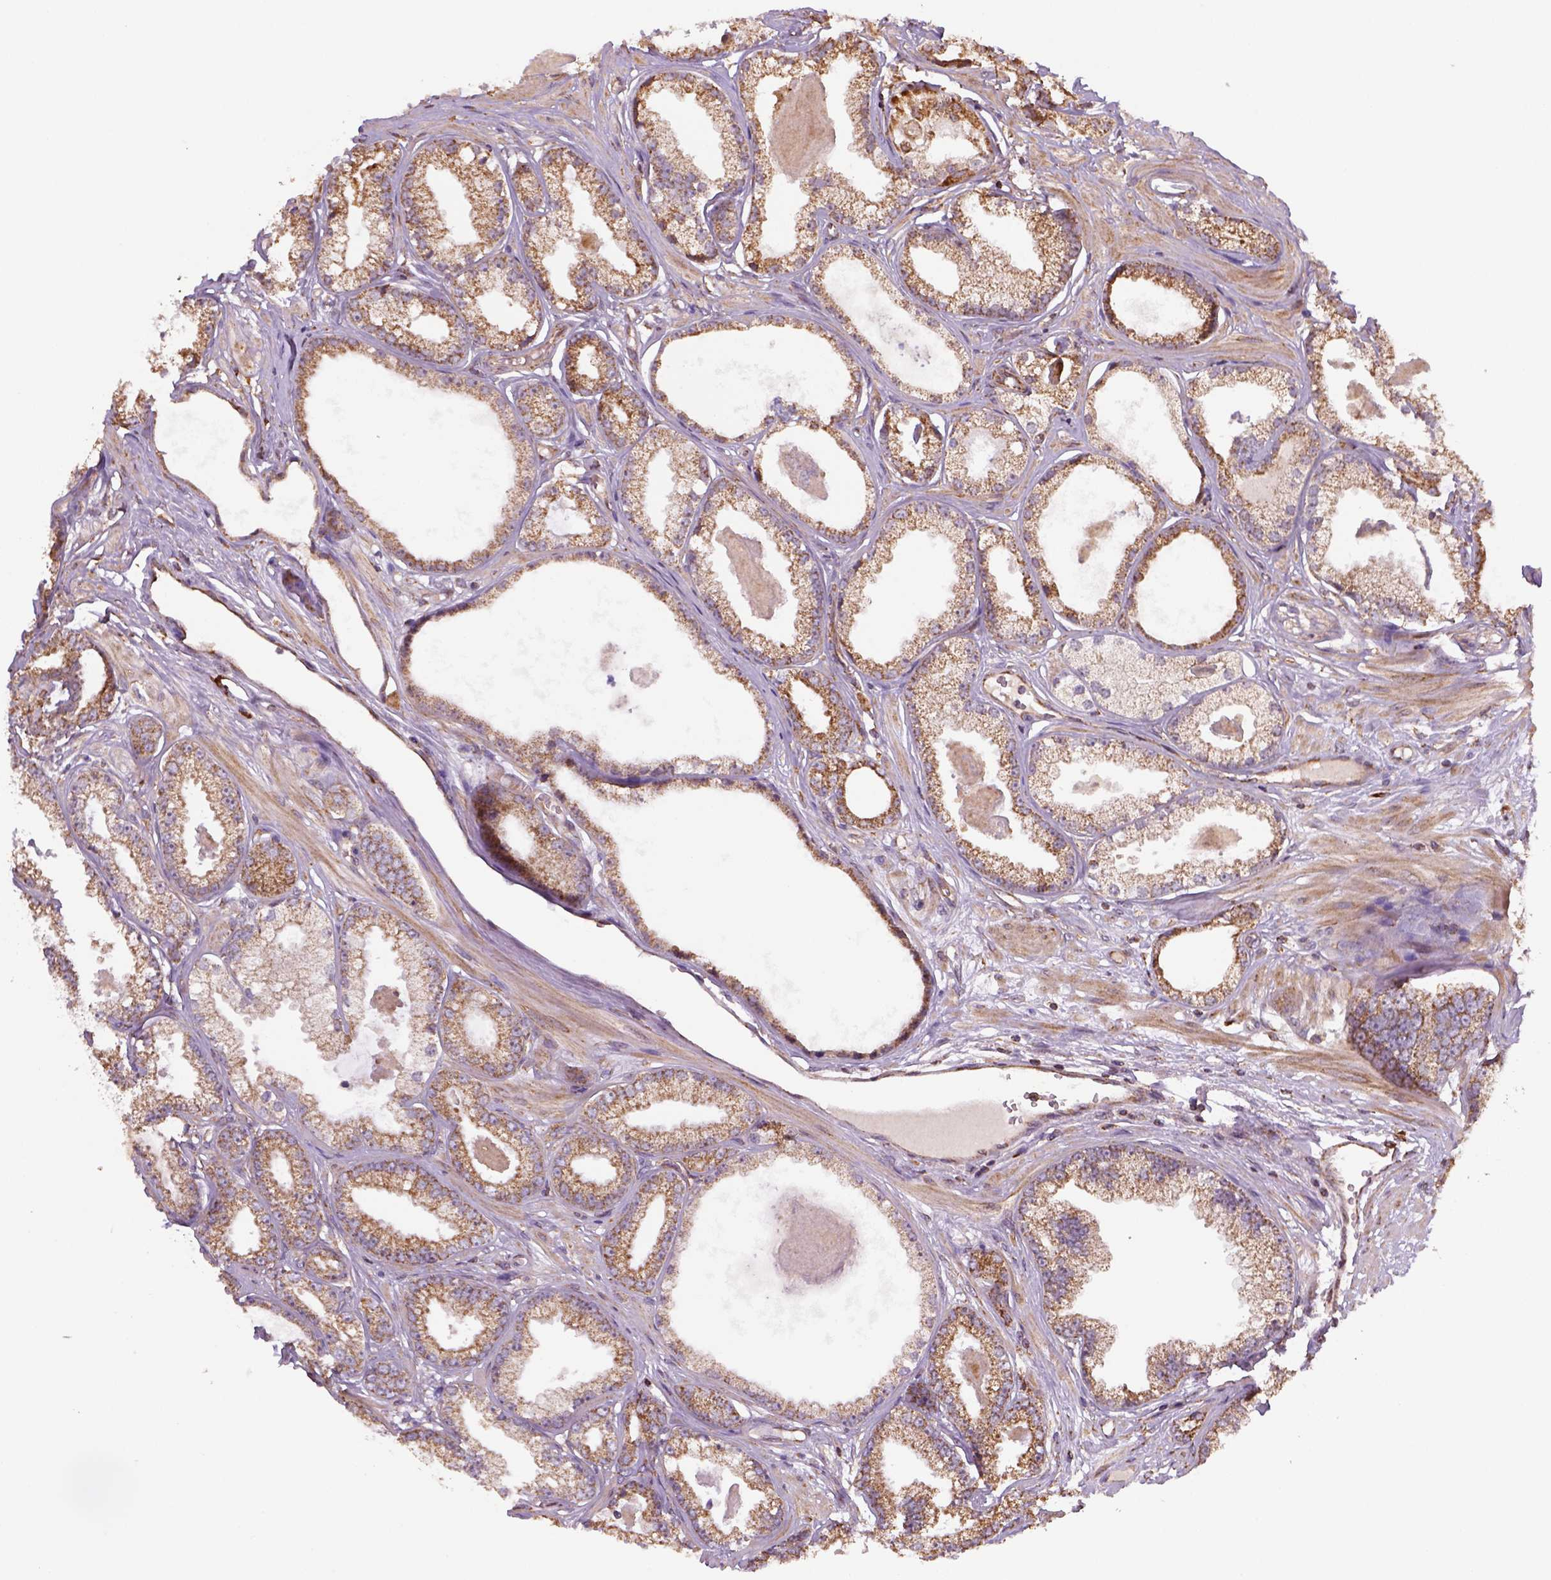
{"staining": {"intensity": "moderate", "quantity": ">75%", "location": "cytoplasmic/membranous"}, "tissue": "prostate cancer", "cell_type": "Tumor cells", "image_type": "cancer", "snomed": [{"axis": "morphology", "description": "Adenocarcinoma, Low grade"}, {"axis": "topography", "description": "Prostate"}], "caption": "Protein expression analysis of human prostate cancer (adenocarcinoma (low-grade)) reveals moderate cytoplasmic/membranous staining in approximately >75% of tumor cells. The protein is stained brown, and the nuclei are stained in blue (DAB (3,3'-diaminobenzidine) IHC with brightfield microscopy, high magnification).", "gene": "MAPK8IP3", "patient": {"sex": "male", "age": 64}}